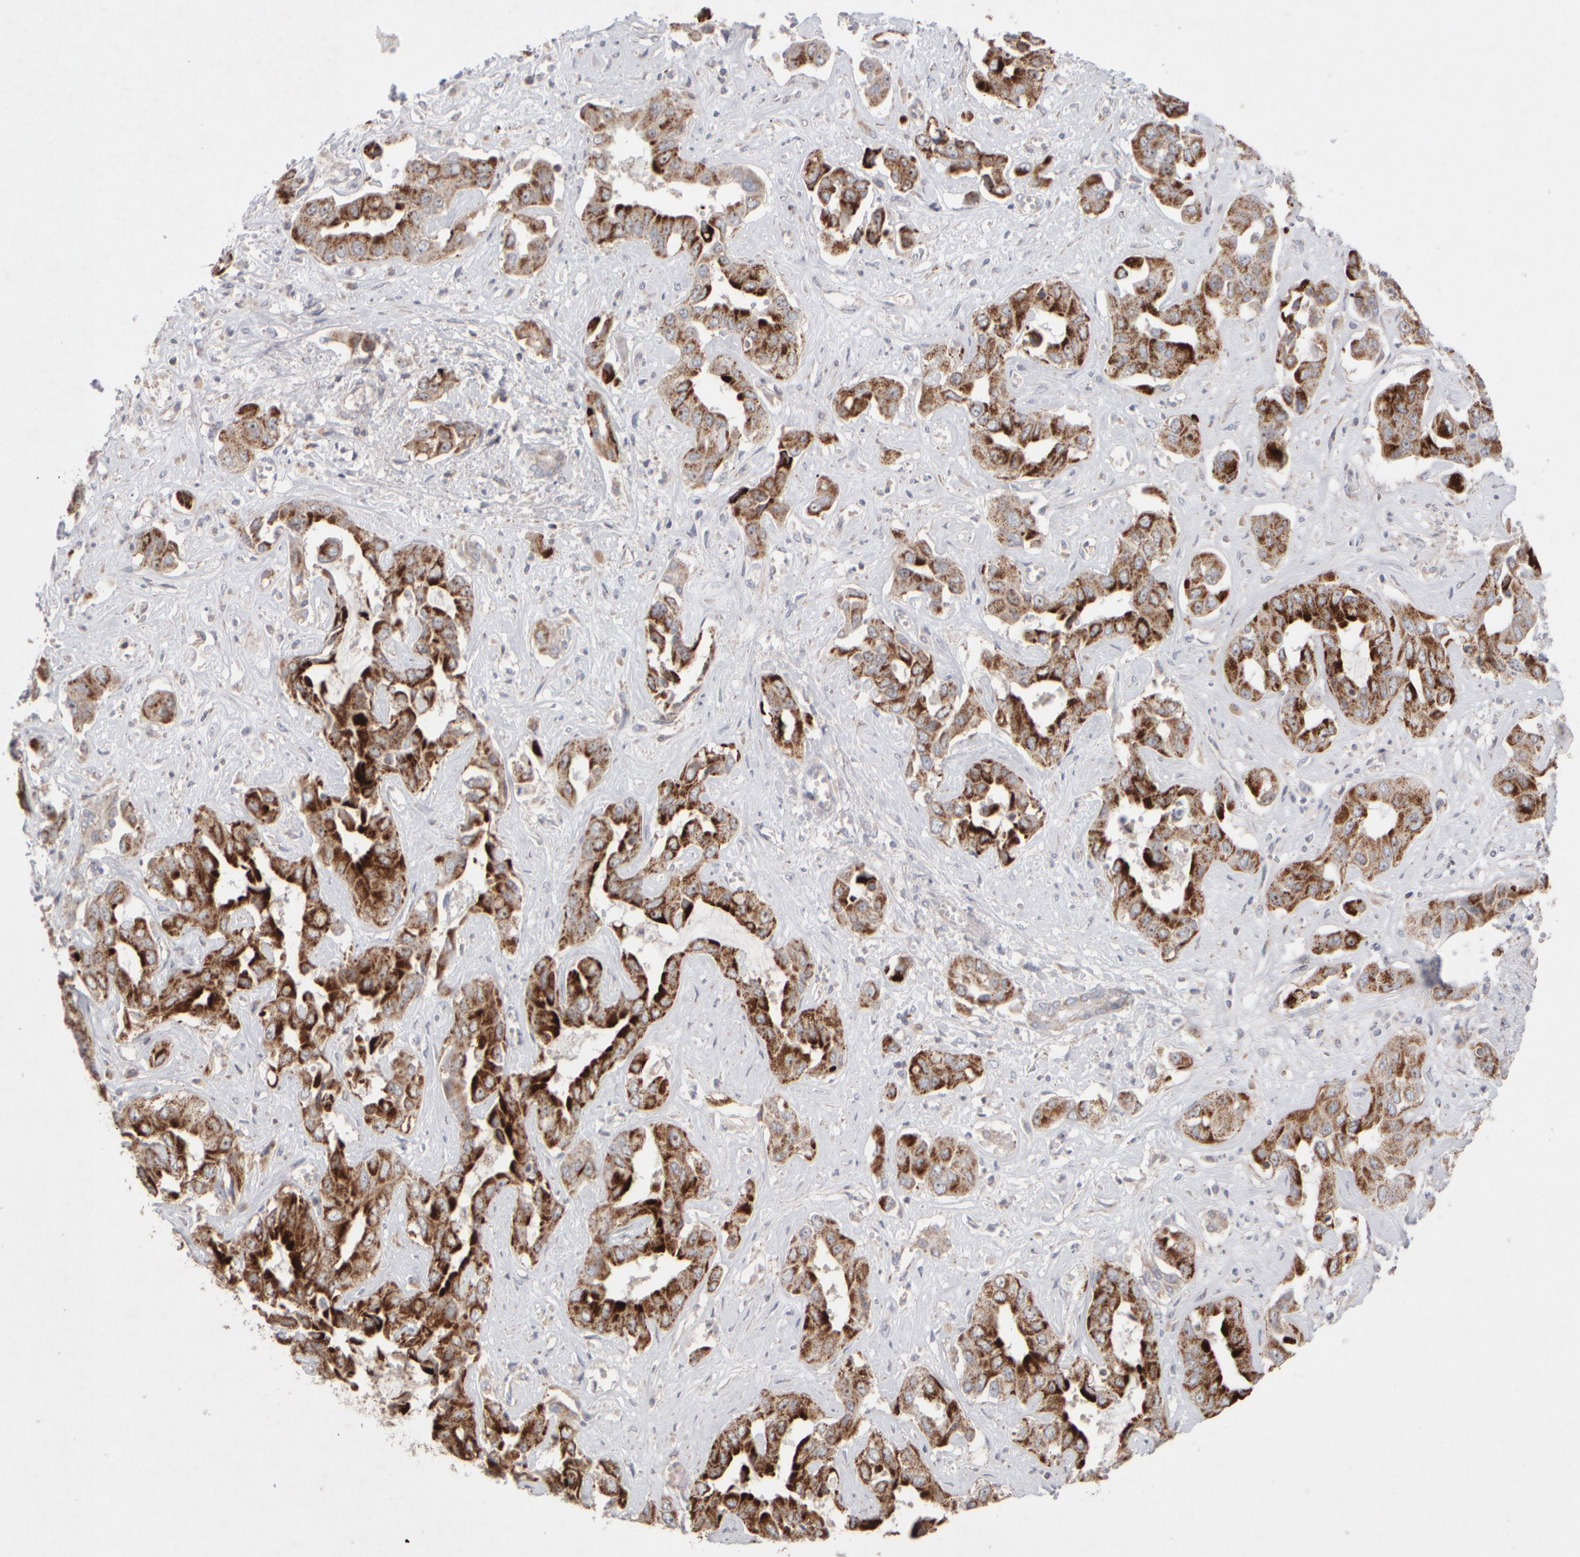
{"staining": {"intensity": "strong", "quantity": ">75%", "location": "cytoplasmic/membranous"}, "tissue": "liver cancer", "cell_type": "Tumor cells", "image_type": "cancer", "snomed": [{"axis": "morphology", "description": "Cholangiocarcinoma"}, {"axis": "topography", "description": "Liver"}], "caption": "Immunohistochemical staining of human liver cholangiocarcinoma shows high levels of strong cytoplasmic/membranous protein positivity in approximately >75% of tumor cells.", "gene": "CHADL", "patient": {"sex": "female", "age": 52}}